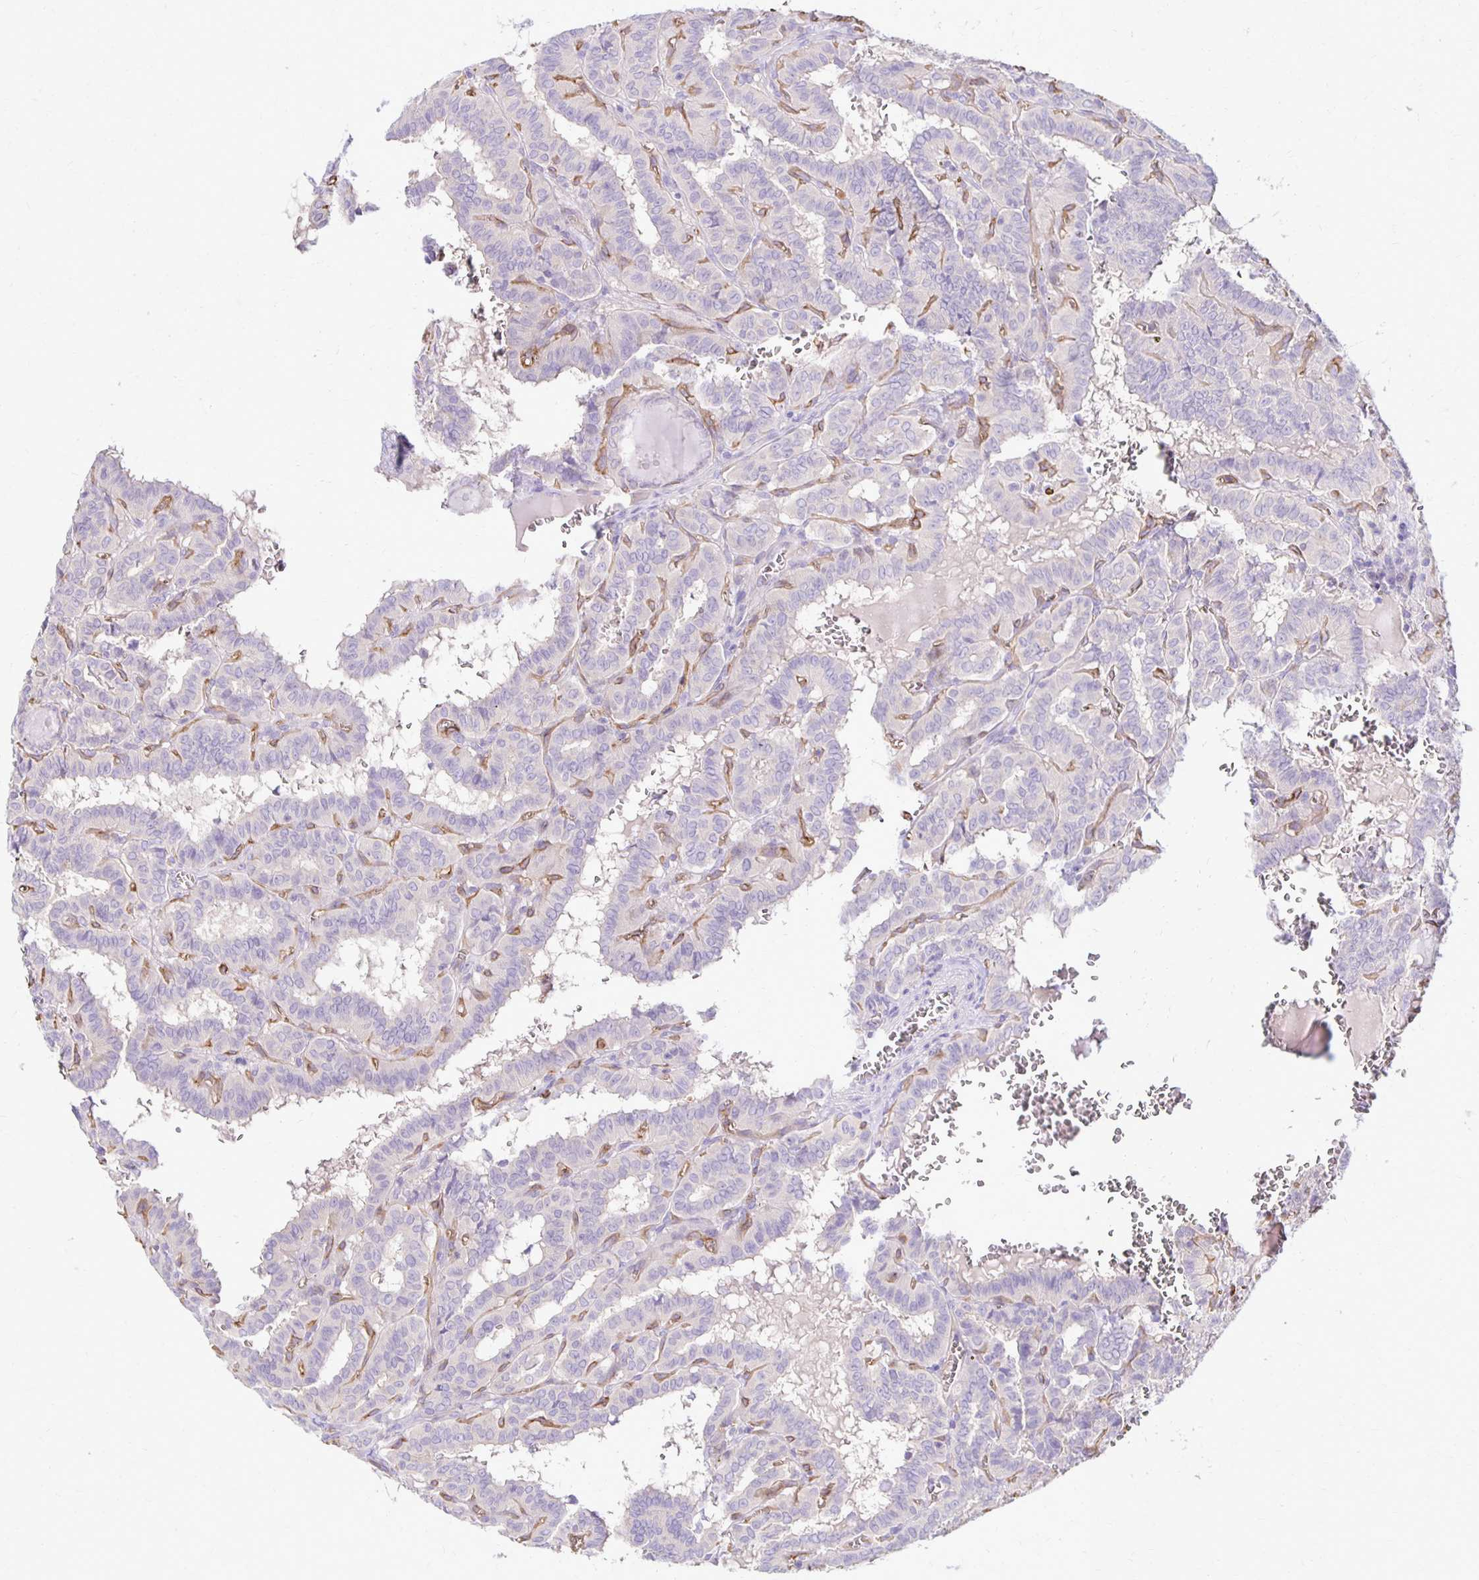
{"staining": {"intensity": "negative", "quantity": "none", "location": "none"}, "tissue": "thyroid cancer", "cell_type": "Tumor cells", "image_type": "cancer", "snomed": [{"axis": "morphology", "description": "Papillary adenocarcinoma, NOS"}, {"axis": "topography", "description": "Thyroid gland"}], "caption": "Thyroid papillary adenocarcinoma stained for a protein using immunohistochemistry displays no staining tumor cells.", "gene": "TTYH1", "patient": {"sex": "female", "age": 21}}